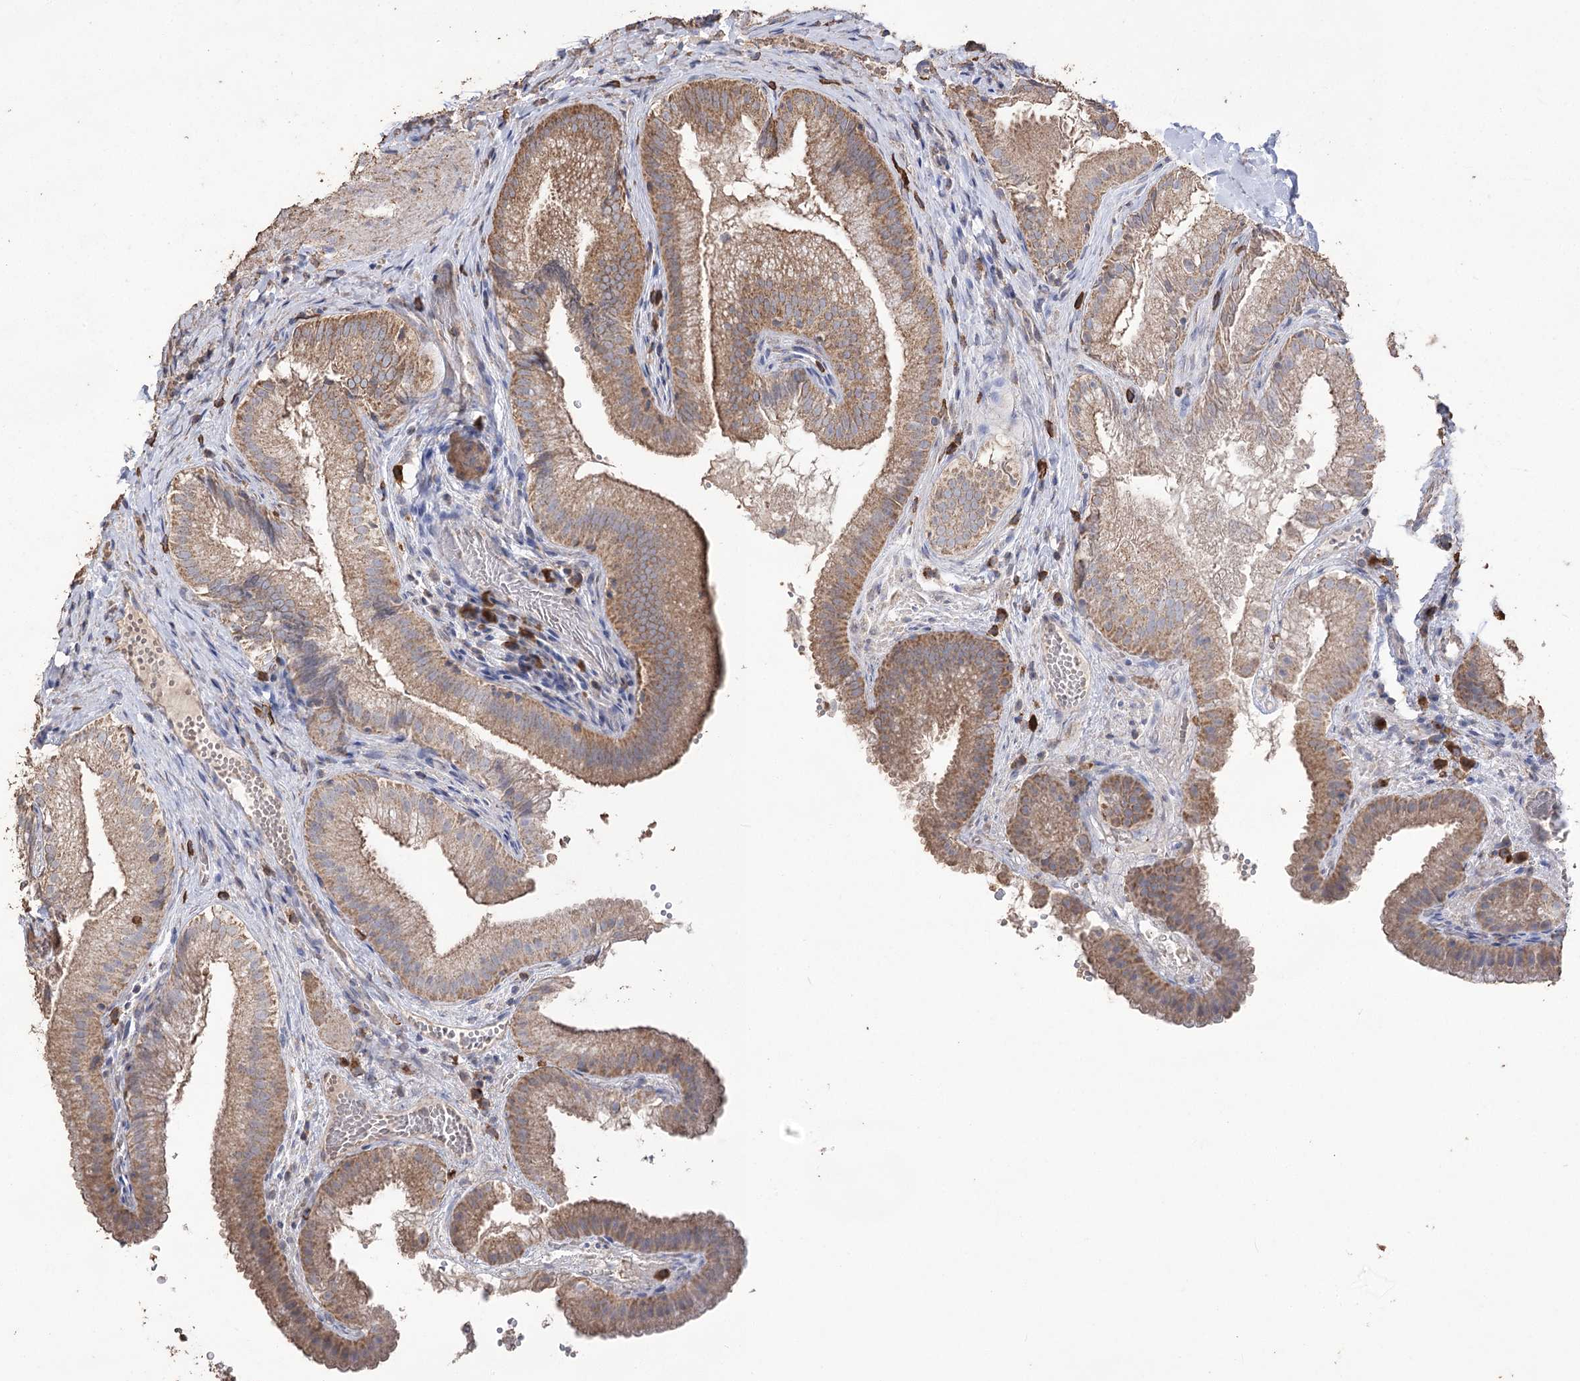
{"staining": {"intensity": "moderate", "quantity": ">75%", "location": "cytoplasmic/membranous"}, "tissue": "gallbladder", "cell_type": "Glandular cells", "image_type": "normal", "snomed": [{"axis": "morphology", "description": "Normal tissue, NOS"}, {"axis": "topography", "description": "Gallbladder"}], "caption": "Protein expression analysis of benign human gallbladder reveals moderate cytoplasmic/membranous positivity in about >75% of glandular cells.", "gene": "IREB2", "patient": {"sex": "female", "age": 30}}